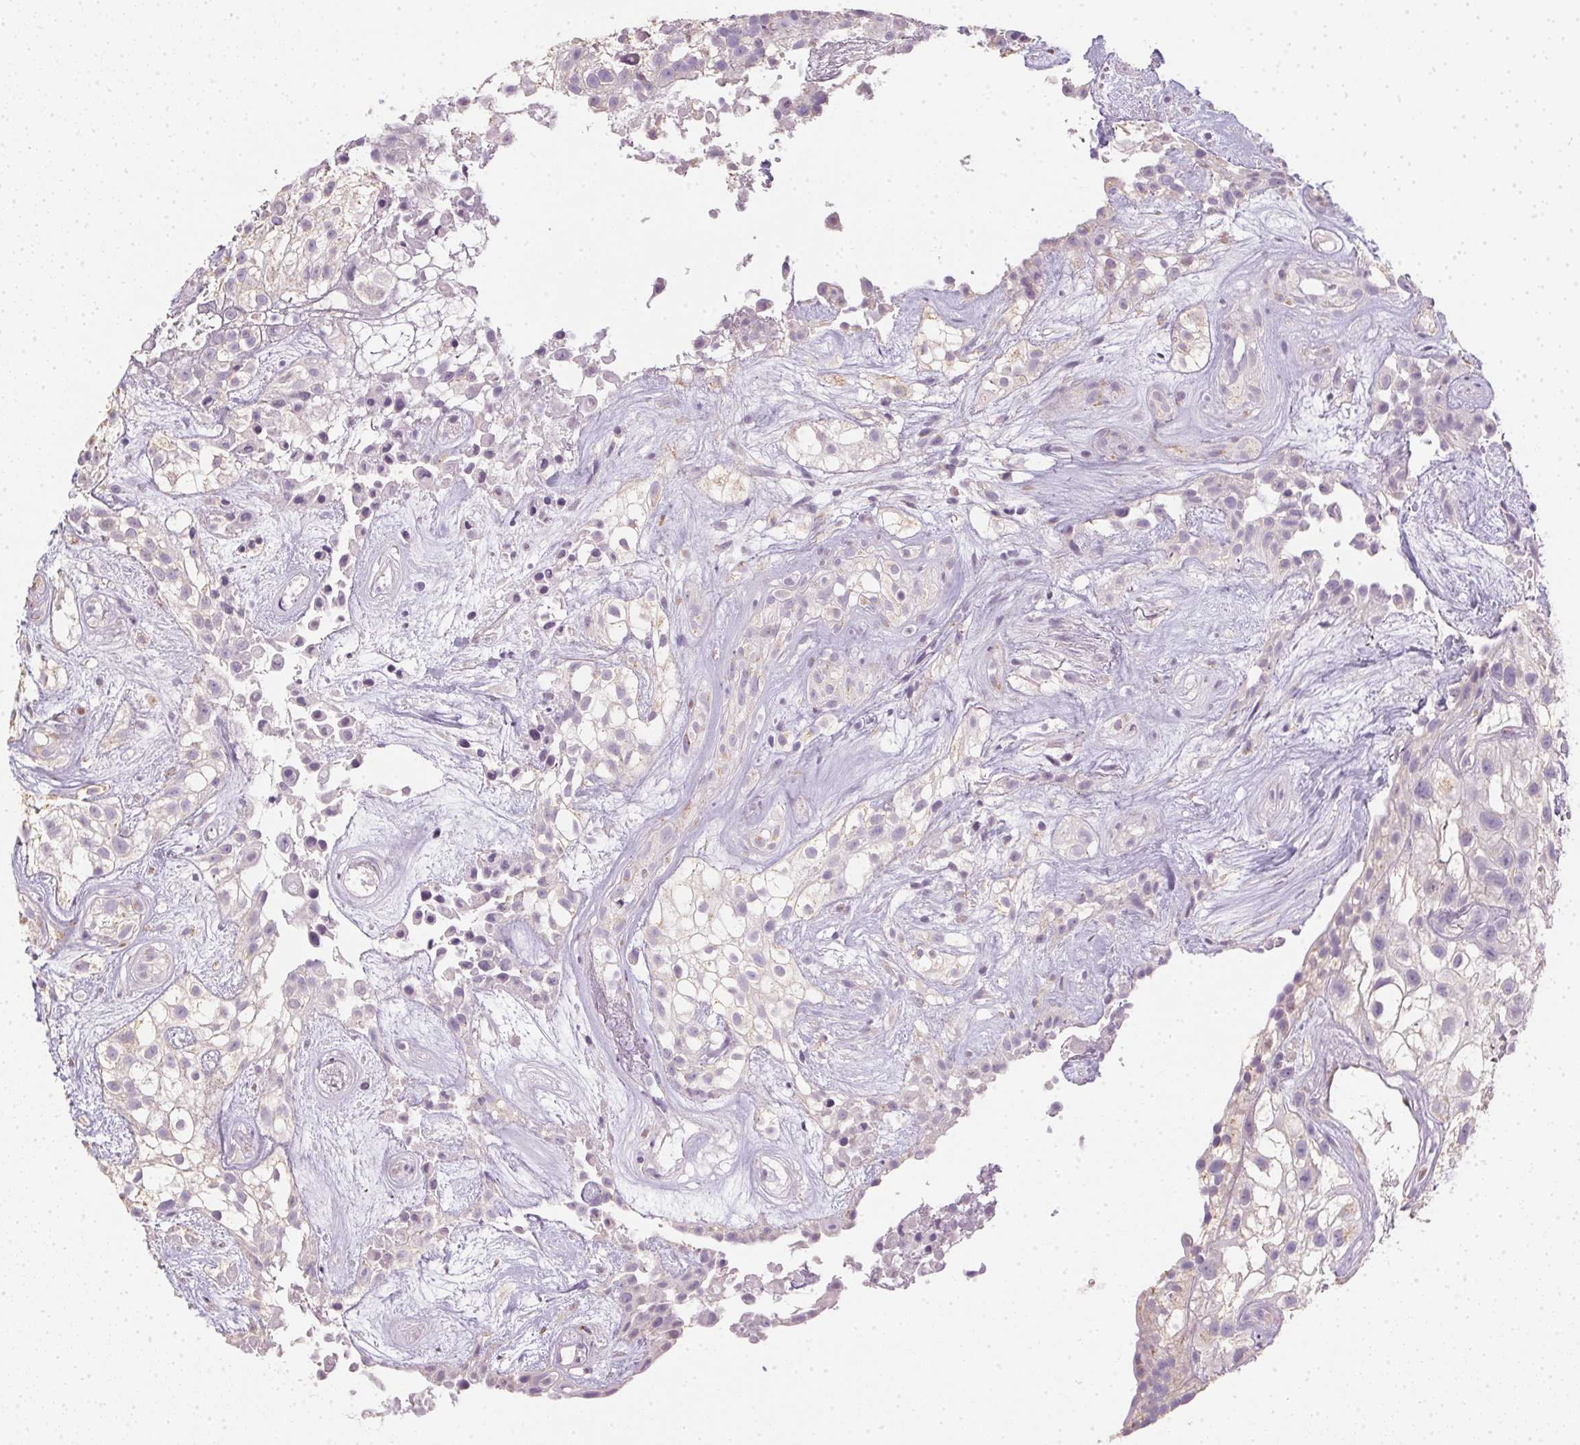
{"staining": {"intensity": "negative", "quantity": "none", "location": "none"}, "tissue": "urothelial cancer", "cell_type": "Tumor cells", "image_type": "cancer", "snomed": [{"axis": "morphology", "description": "Urothelial carcinoma, High grade"}, {"axis": "topography", "description": "Urinary bladder"}], "caption": "This is an IHC histopathology image of human urothelial cancer. There is no expression in tumor cells.", "gene": "TMEM72", "patient": {"sex": "male", "age": 56}}